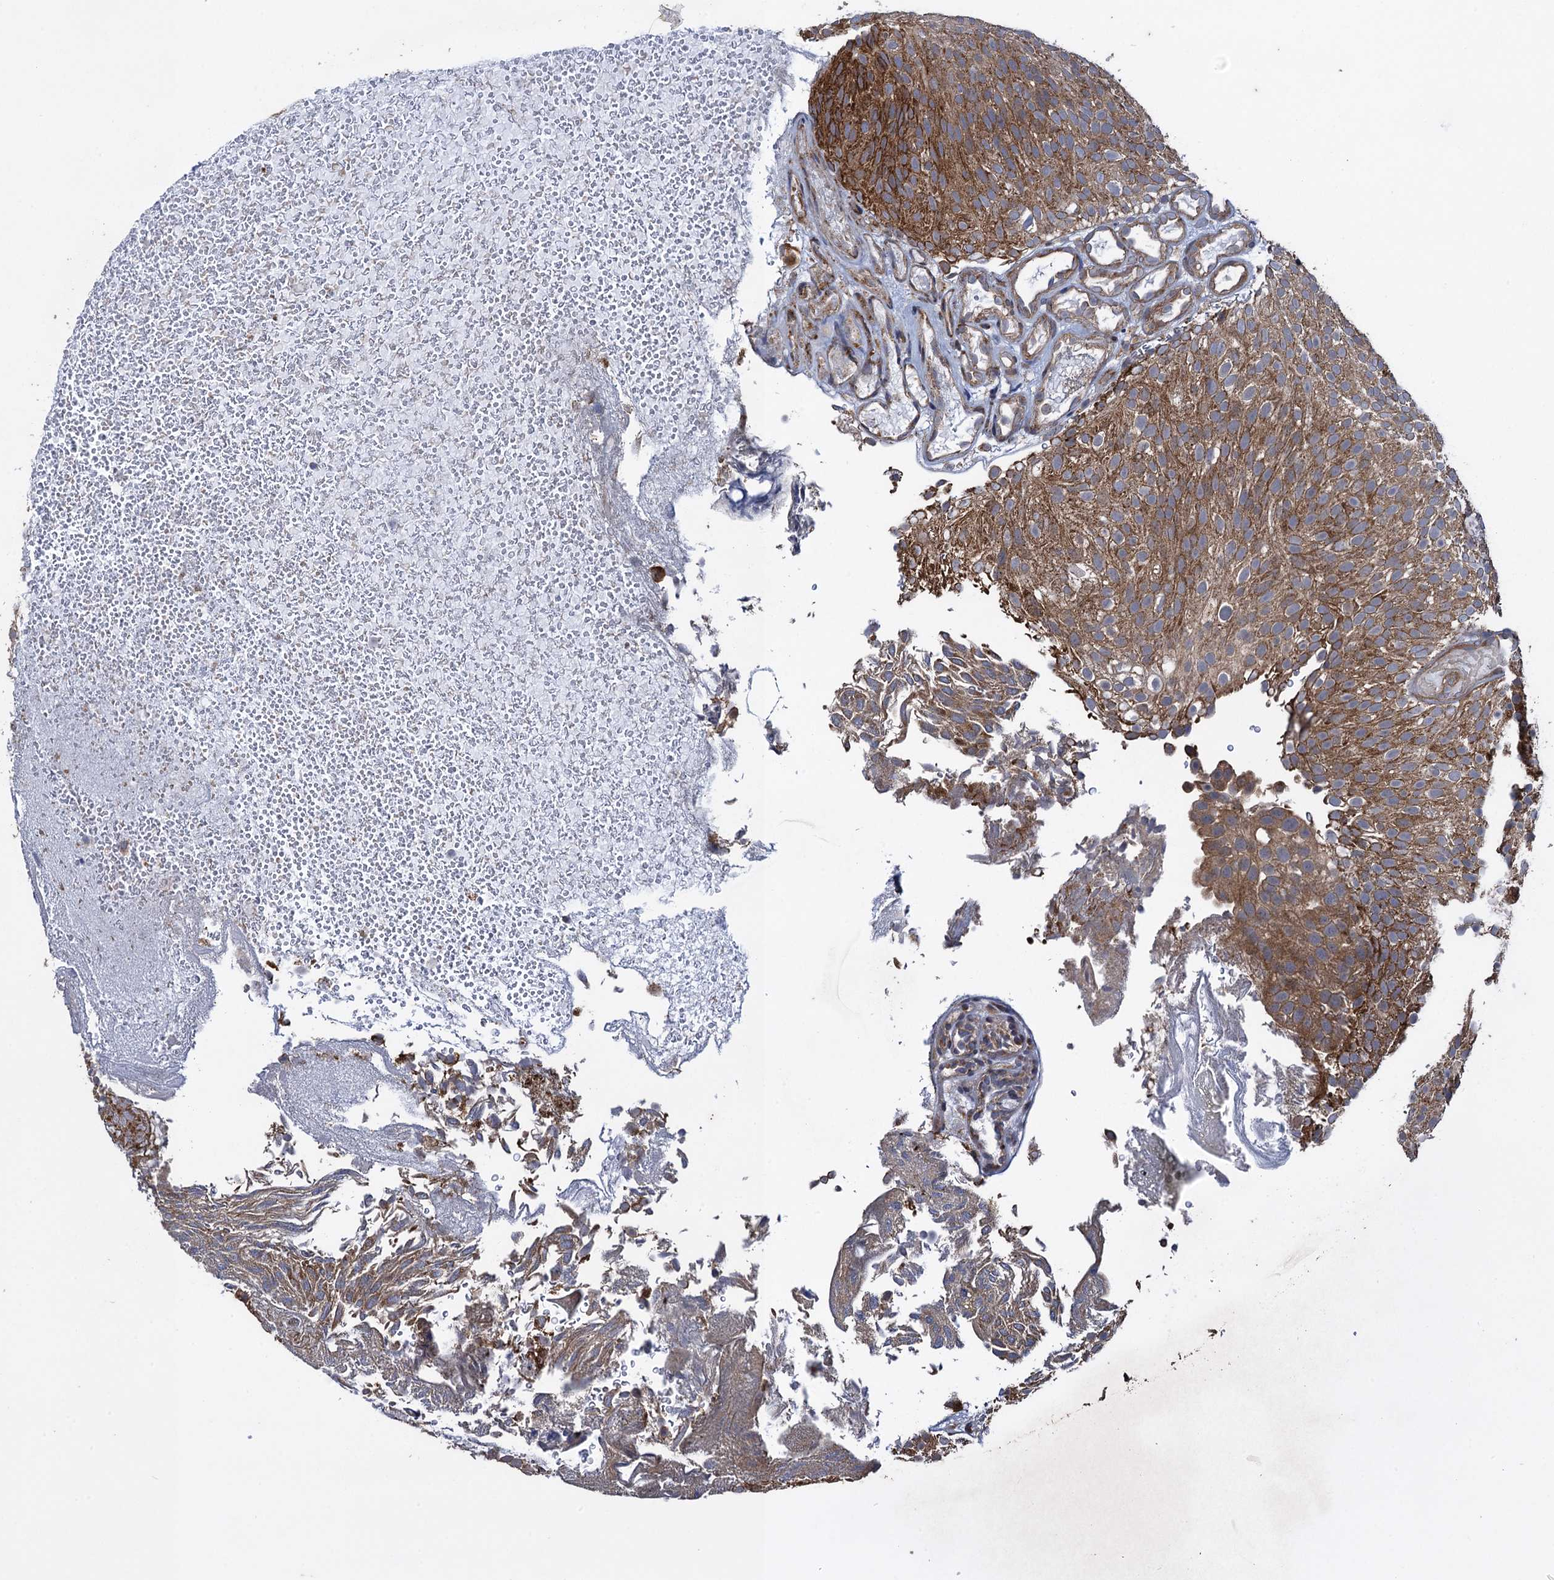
{"staining": {"intensity": "strong", "quantity": ">75%", "location": "cytoplasmic/membranous"}, "tissue": "urothelial cancer", "cell_type": "Tumor cells", "image_type": "cancer", "snomed": [{"axis": "morphology", "description": "Urothelial carcinoma, Low grade"}, {"axis": "topography", "description": "Urinary bladder"}], "caption": "DAB immunohistochemical staining of urothelial carcinoma (low-grade) demonstrates strong cytoplasmic/membranous protein expression in approximately >75% of tumor cells.", "gene": "HAUS1", "patient": {"sex": "male", "age": 78}}